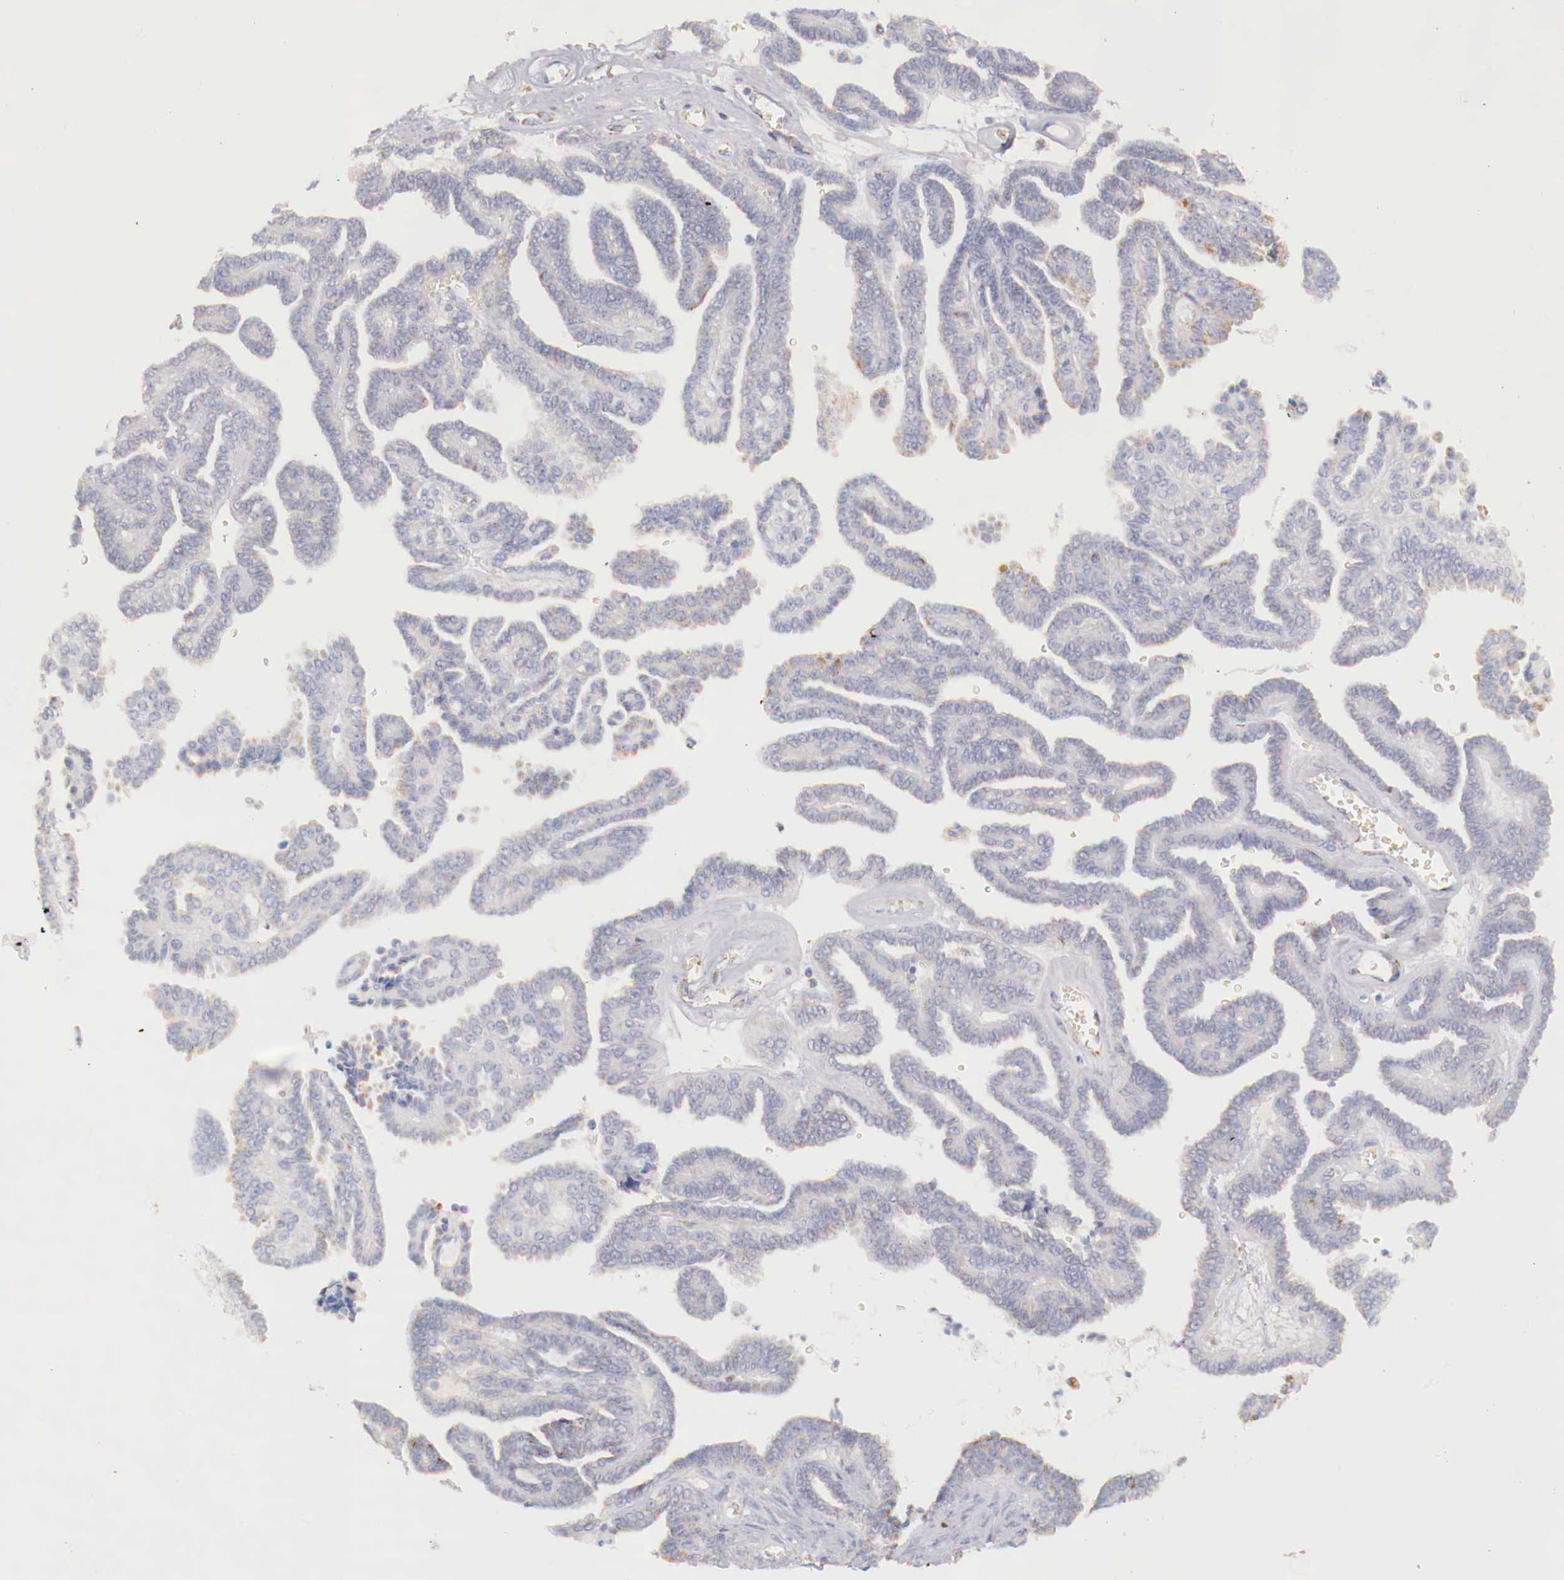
{"staining": {"intensity": "moderate", "quantity": "<25%", "location": "cytoplasmic/membranous"}, "tissue": "ovarian cancer", "cell_type": "Tumor cells", "image_type": "cancer", "snomed": [{"axis": "morphology", "description": "Cystadenocarcinoma, serous, NOS"}, {"axis": "topography", "description": "Ovary"}], "caption": "This histopathology image demonstrates ovarian serous cystadenocarcinoma stained with IHC to label a protein in brown. The cytoplasmic/membranous of tumor cells show moderate positivity for the protein. Nuclei are counter-stained blue.", "gene": "IDH3G", "patient": {"sex": "female", "age": 71}}